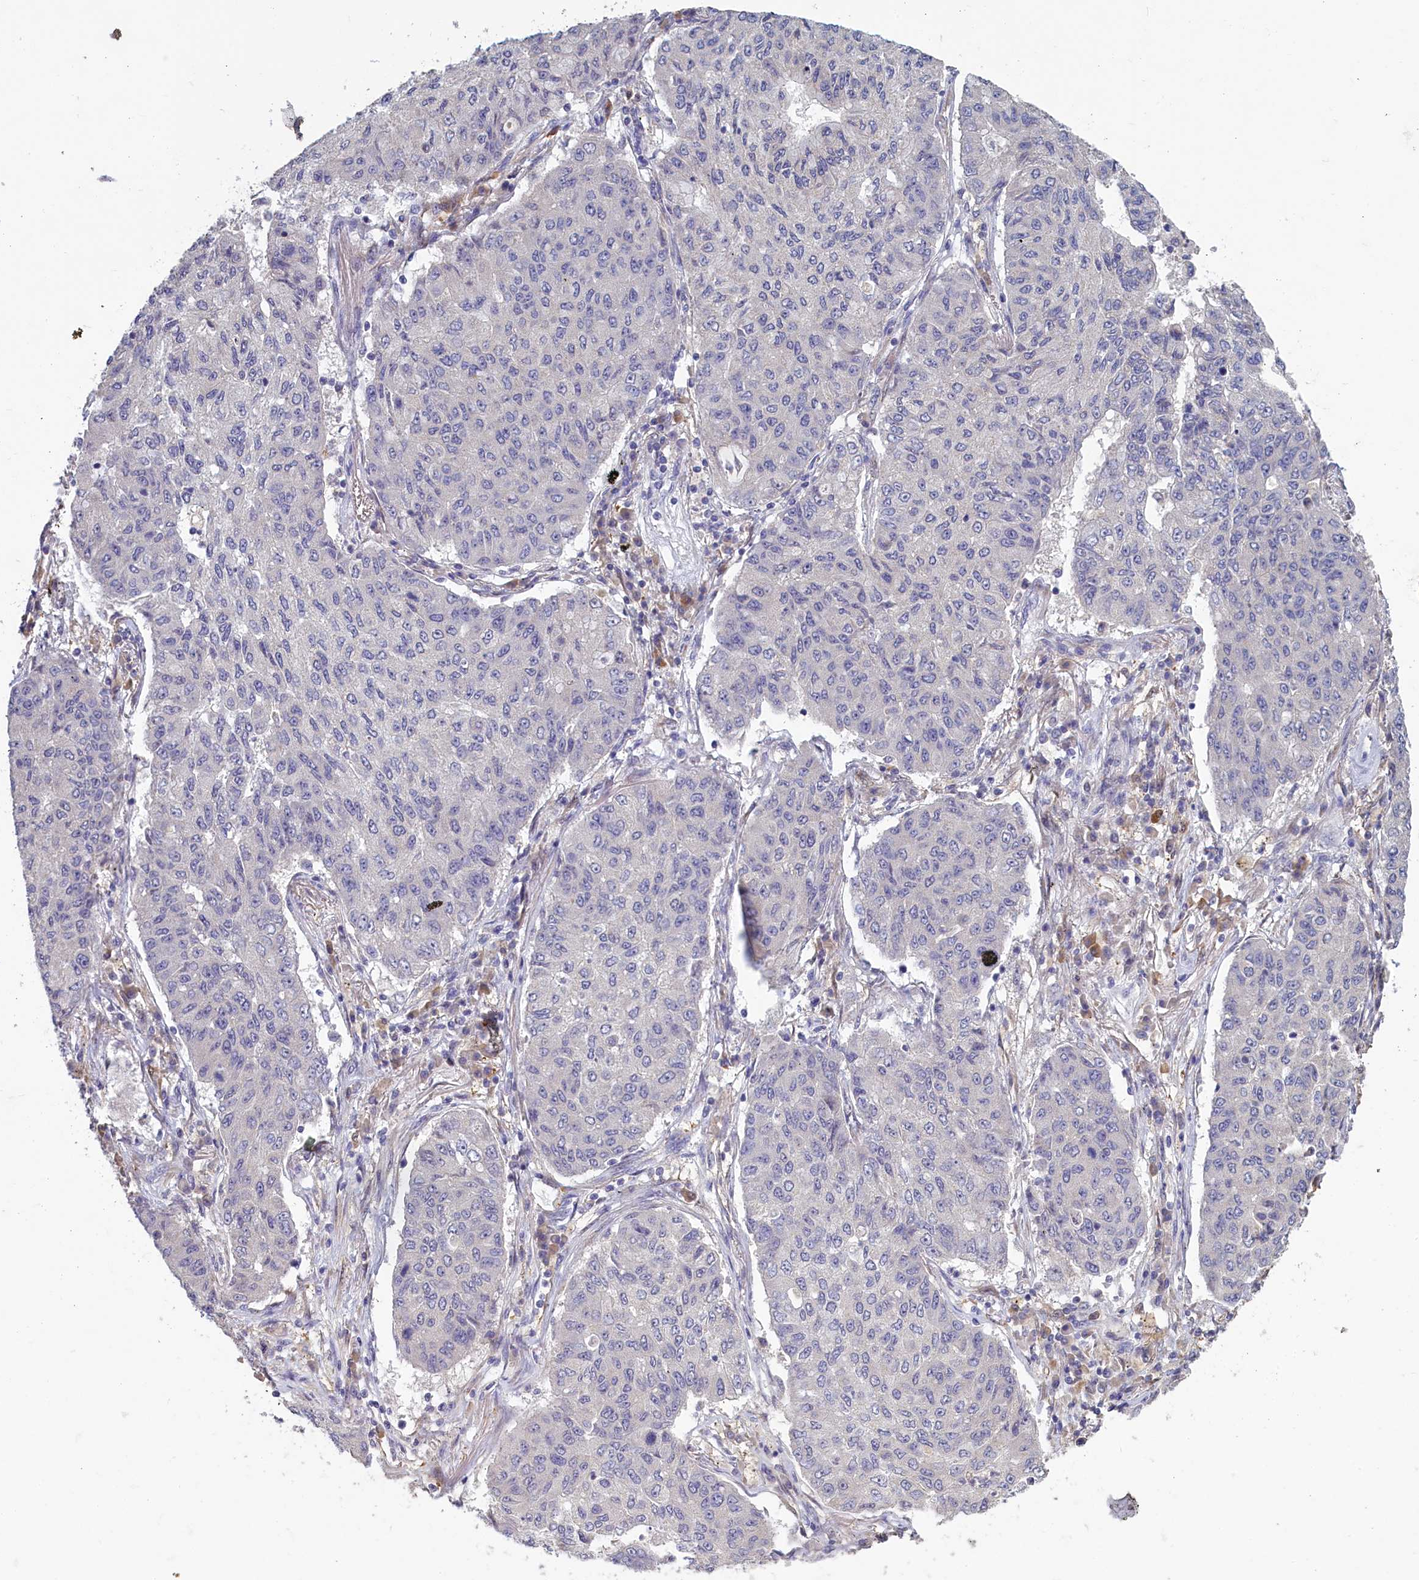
{"staining": {"intensity": "negative", "quantity": "none", "location": "none"}, "tissue": "lung cancer", "cell_type": "Tumor cells", "image_type": "cancer", "snomed": [{"axis": "morphology", "description": "Squamous cell carcinoma, NOS"}, {"axis": "topography", "description": "Lung"}], "caption": "A micrograph of human lung cancer is negative for staining in tumor cells.", "gene": "UCHL3", "patient": {"sex": "male", "age": 74}}